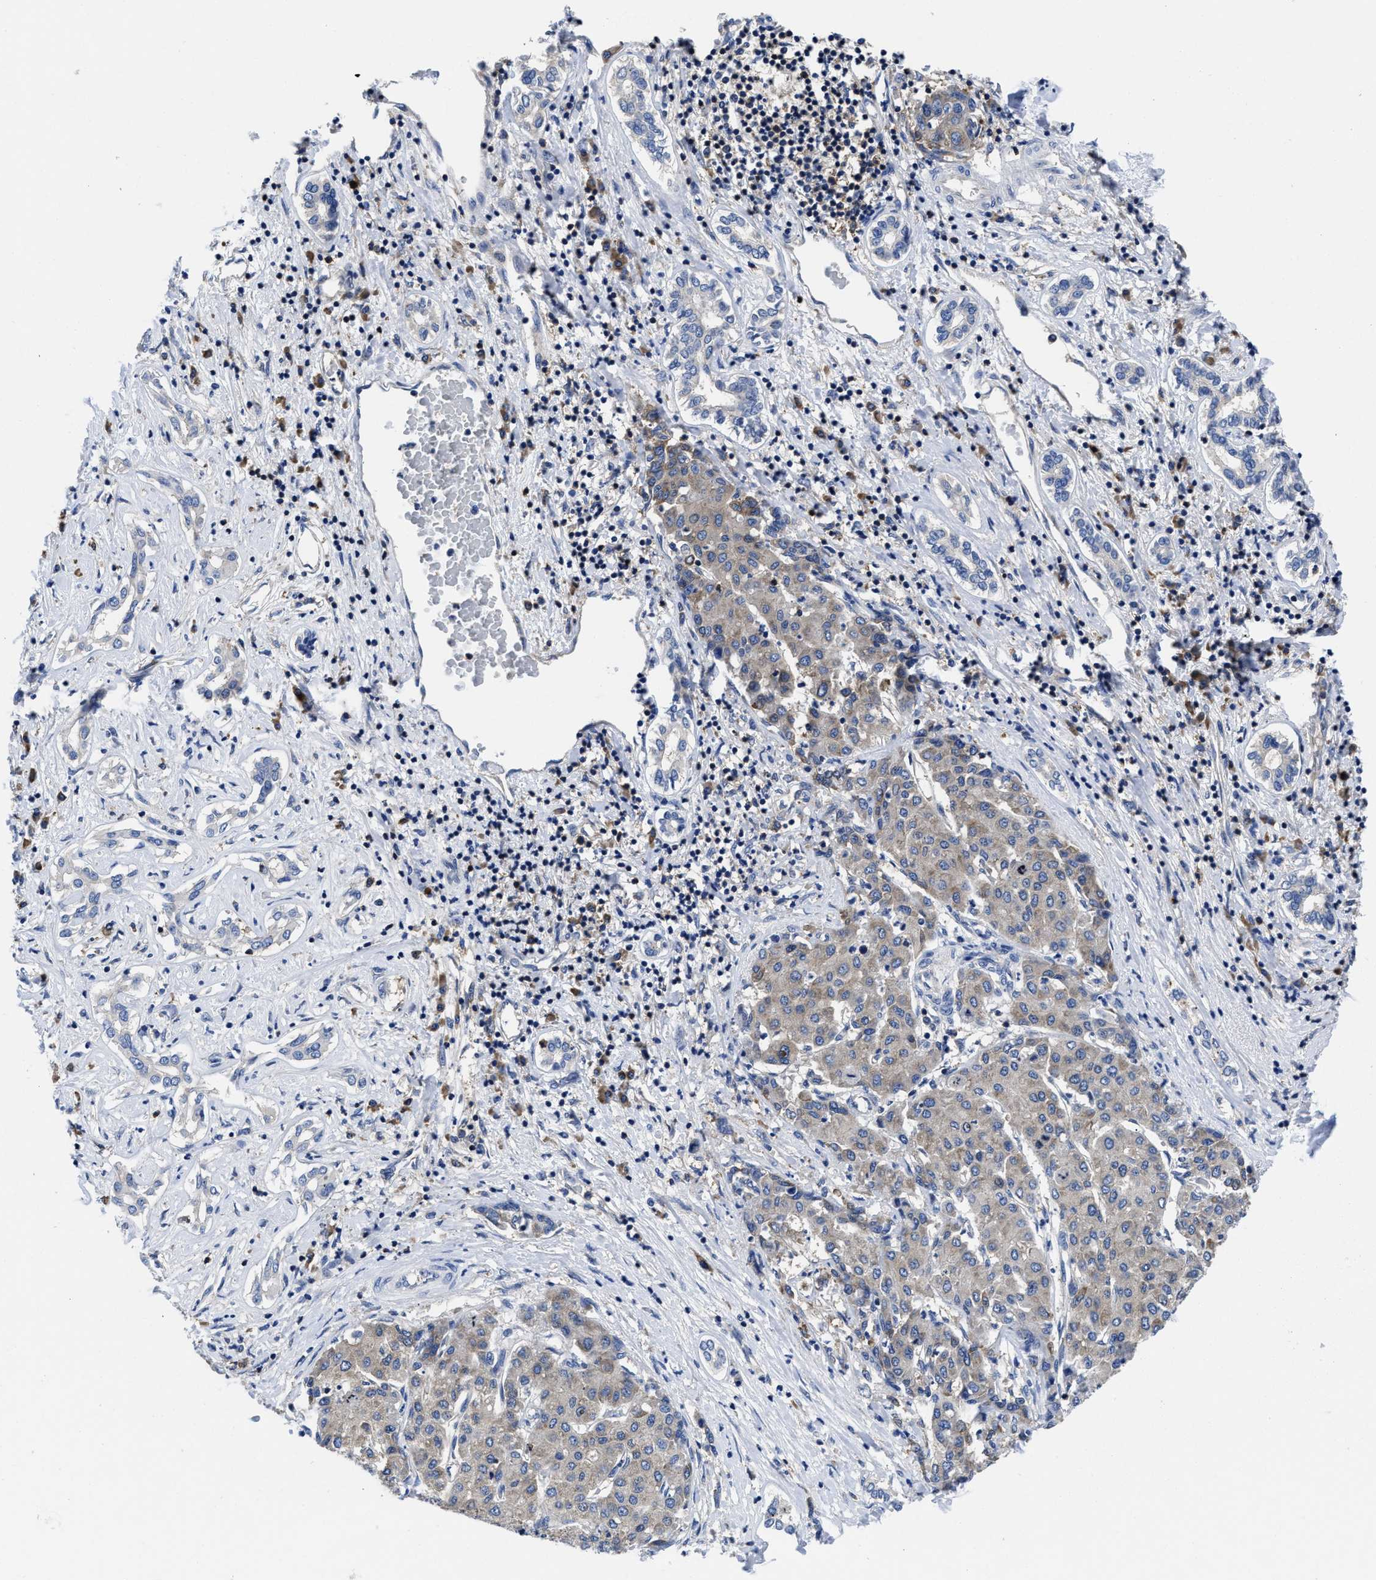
{"staining": {"intensity": "weak", "quantity": "<25%", "location": "cytoplasmic/membranous"}, "tissue": "liver cancer", "cell_type": "Tumor cells", "image_type": "cancer", "snomed": [{"axis": "morphology", "description": "Carcinoma, Hepatocellular, NOS"}, {"axis": "topography", "description": "Liver"}], "caption": "This is a histopathology image of IHC staining of liver cancer, which shows no expression in tumor cells. (DAB immunohistochemistry (IHC), high magnification).", "gene": "YARS1", "patient": {"sex": "male", "age": 65}}